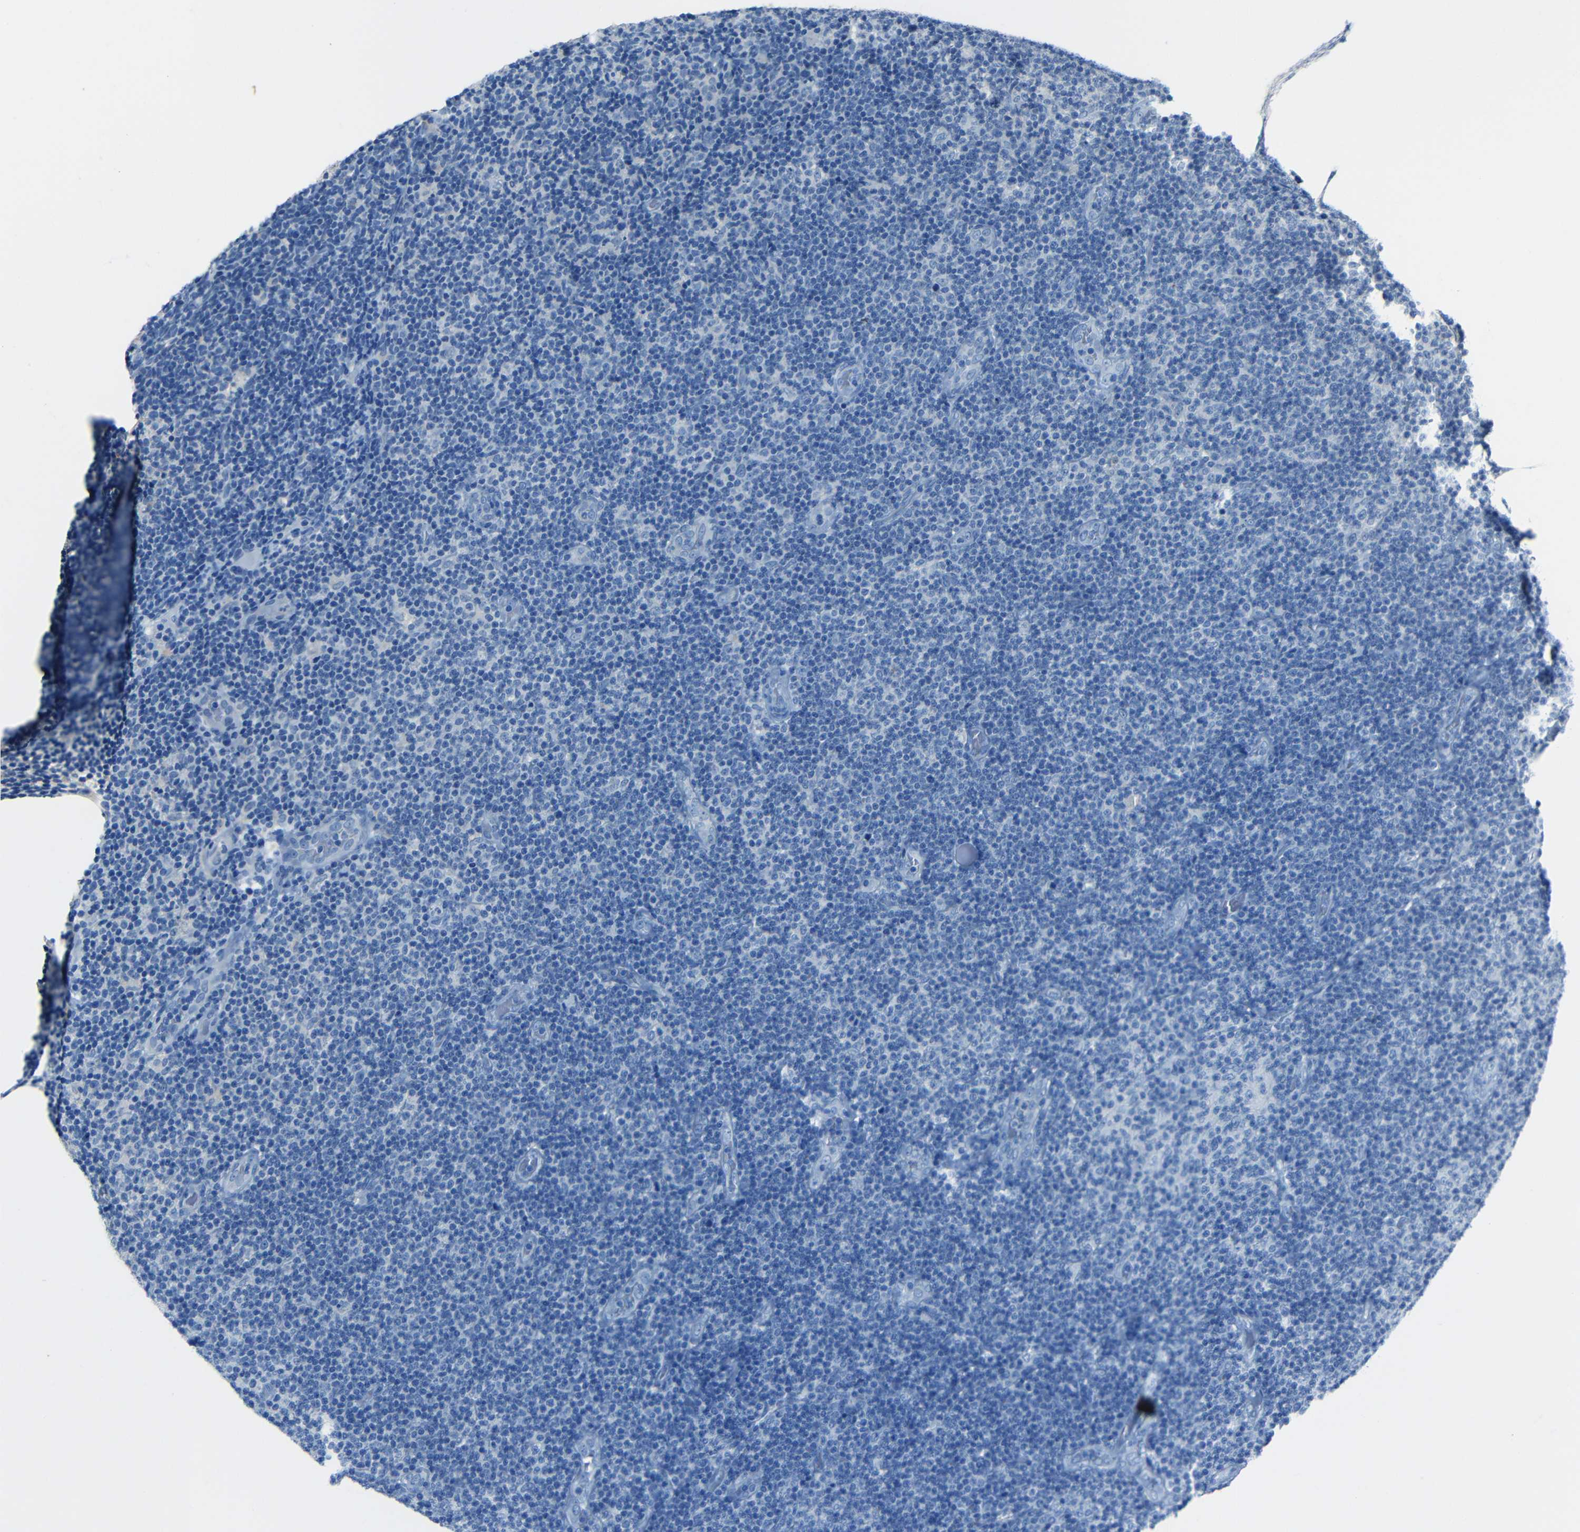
{"staining": {"intensity": "negative", "quantity": "none", "location": "none"}, "tissue": "lymphoma", "cell_type": "Tumor cells", "image_type": "cancer", "snomed": [{"axis": "morphology", "description": "Malignant lymphoma, non-Hodgkin's type, Low grade"}, {"axis": "topography", "description": "Lymph node"}], "caption": "Protein analysis of low-grade malignant lymphoma, non-Hodgkin's type displays no significant expression in tumor cells.", "gene": "DNAJC5", "patient": {"sex": "male", "age": 83}}